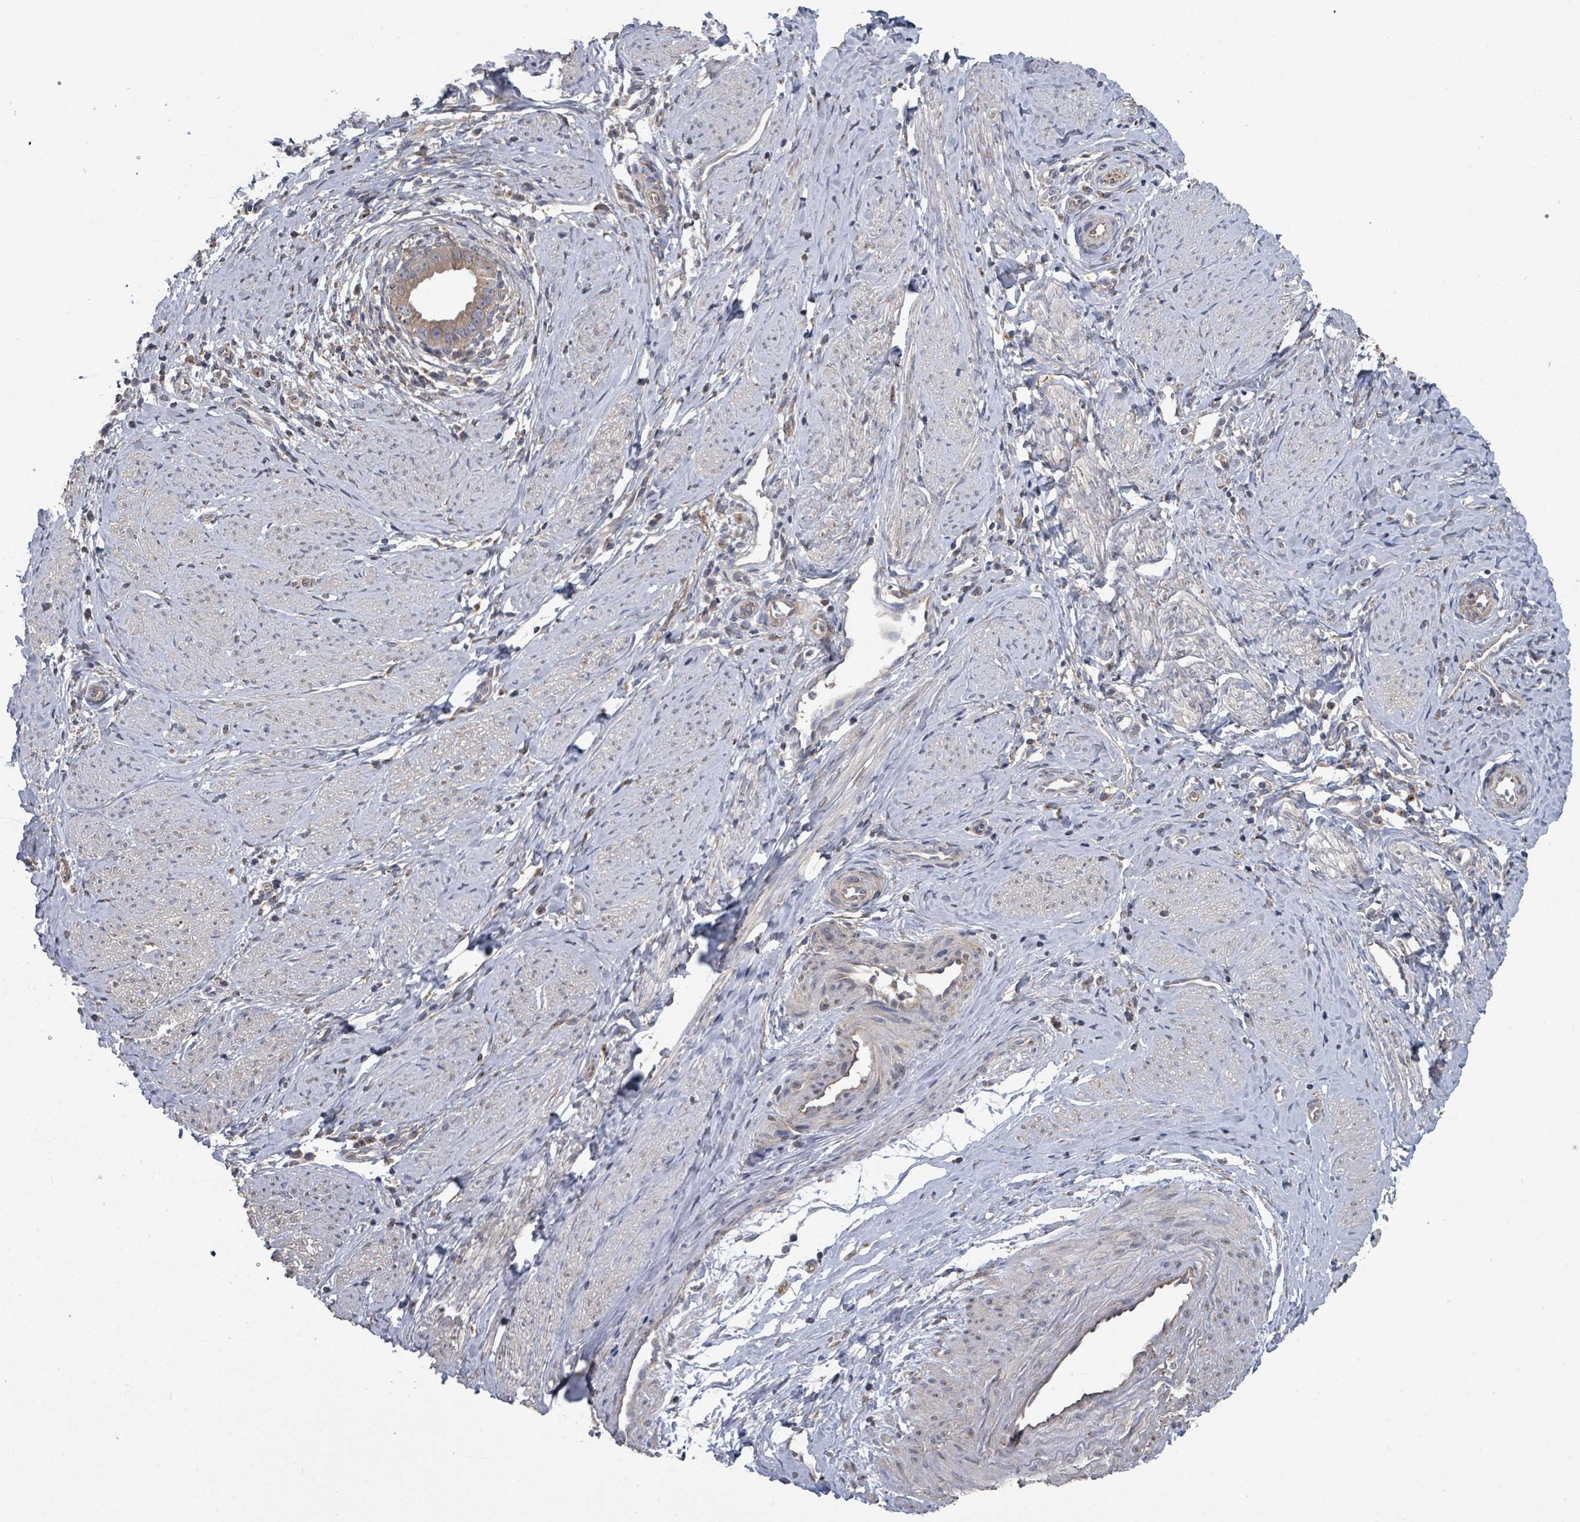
{"staining": {"intensity": "weak", "quantity": ">75%", "location": "cytoplasmic/membranous"}, "tissue": "cervical cancer", "cell_type": "Tumor cells", "image_type": "cancer", "snomed": [{"axis": "morphology", "description": "Adenocarcinoma, NOS"}, {"axis": "topography", "description": "Cervix"}], "caption": "A histopathology image of human adenocarcinoma (cervical) stained for a protein exhibits weak cytoplasmic/membranous brown staining in tumor cells.", "gene": "SLC9A7", "patient": {"sex": "female", "age": 36}}